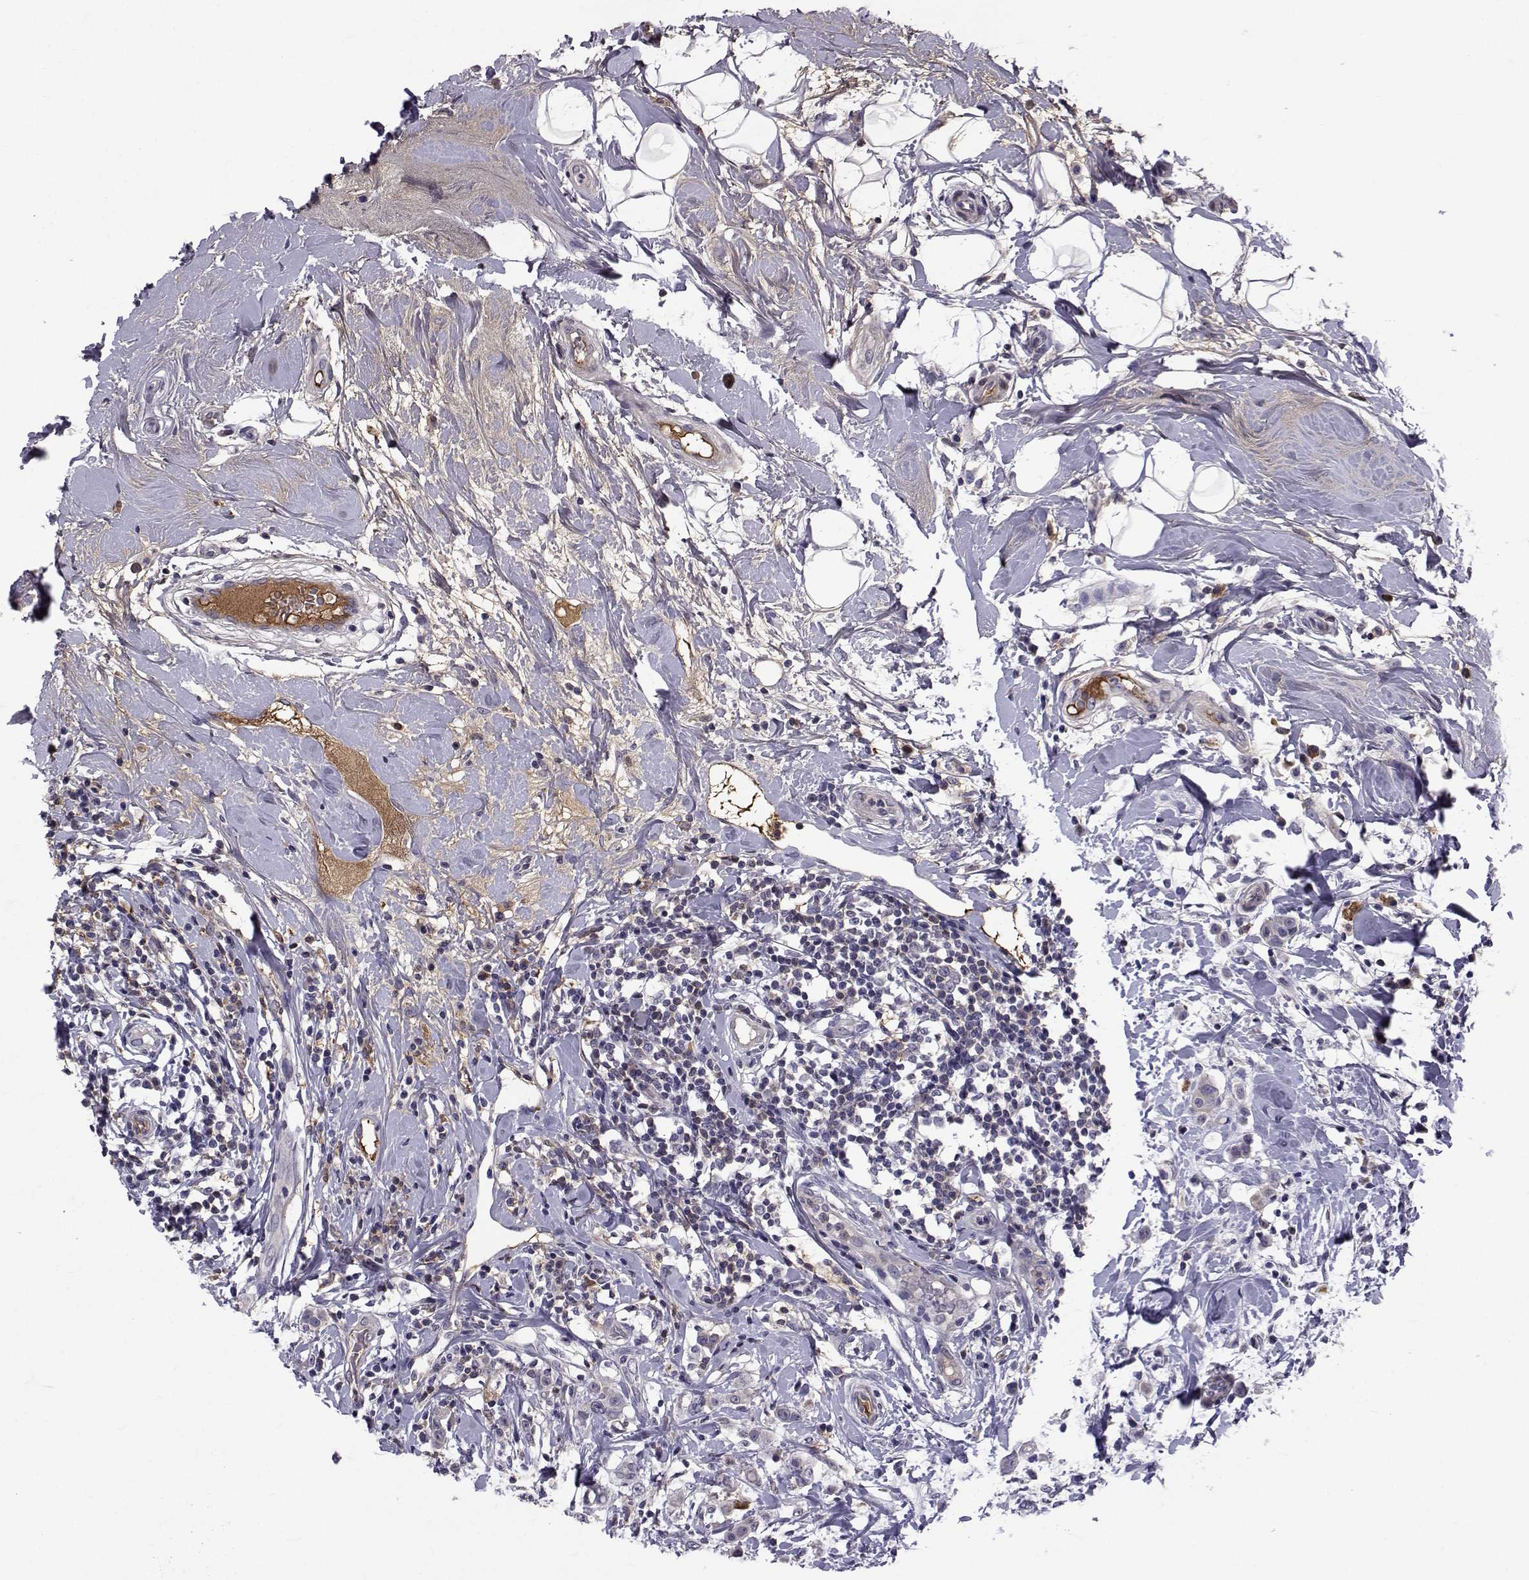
{"staining": {"intensity": "negative", "quantity": "none", "location": "none"}, "tissue": "breast cancer", "cell_type": "Tumor cells", "image_type": "cancer", "snomed": [{"axis": "morphology", "description": "Duct carcinoma"}, {"axis": "topography", "description": "Breast"}], "caption": "The micrograph displays no staining of tumor cells in infiltrating ductal carcinoma (breast).", "gene": "TNFRSF11B", "patient": {"sex": "female", "age": 27}}